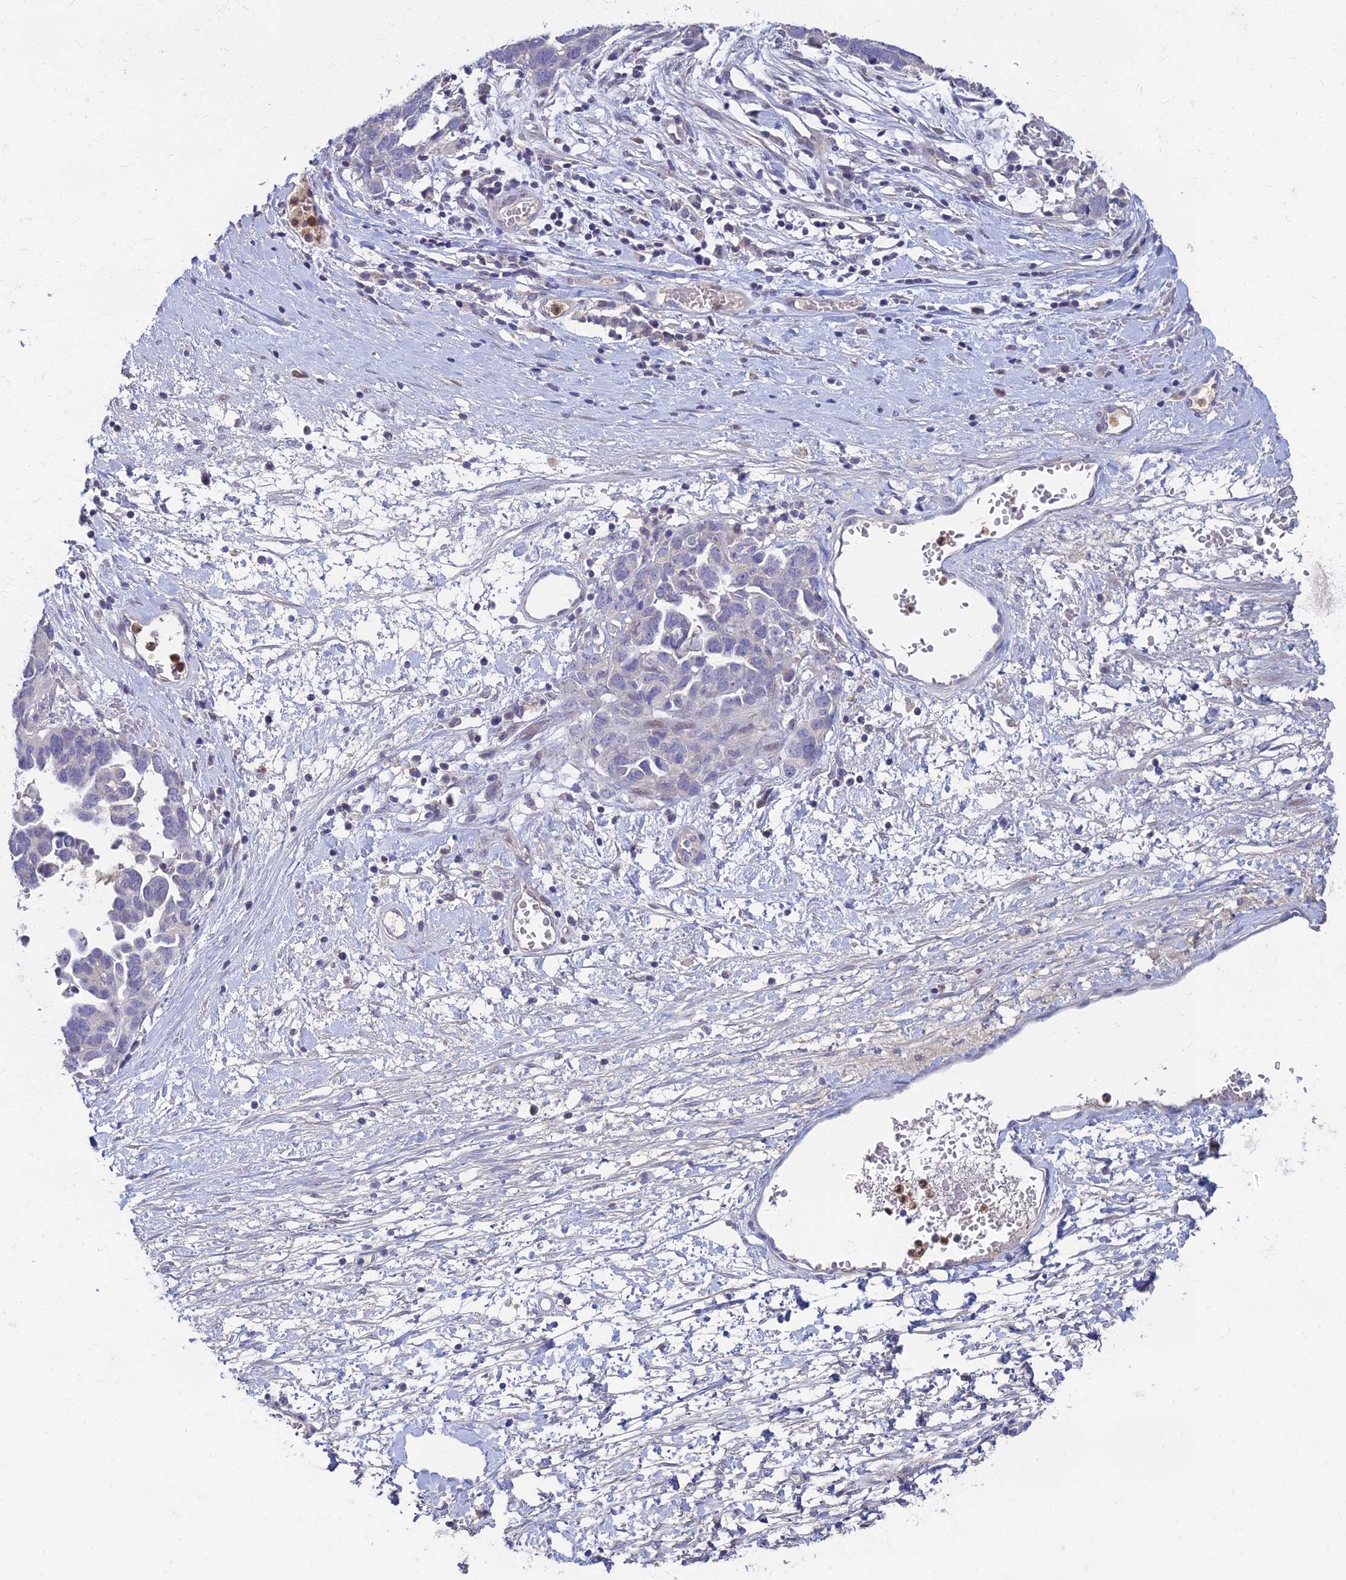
{"staining": {"intensity": "negative", "quantity": "none", "location": "none"}, "tissue": "ovarian cancer", "cell_type": "Tumor cells", "image_type": "cancer", "snomed": [{"axis": "morphology", "description": "Cystadenocarcinoma, serous, NOS"}, {"axis": "topography", "description": "Ovary"}], "caption": "This is a histopathology image of immunohistochemistry staining of ovarian serous cystadenocarcinoma, which shows no positivity in tumor cells.", "gene": "GOLGA6D", "patient": {"sex": "female", "age": 54}}